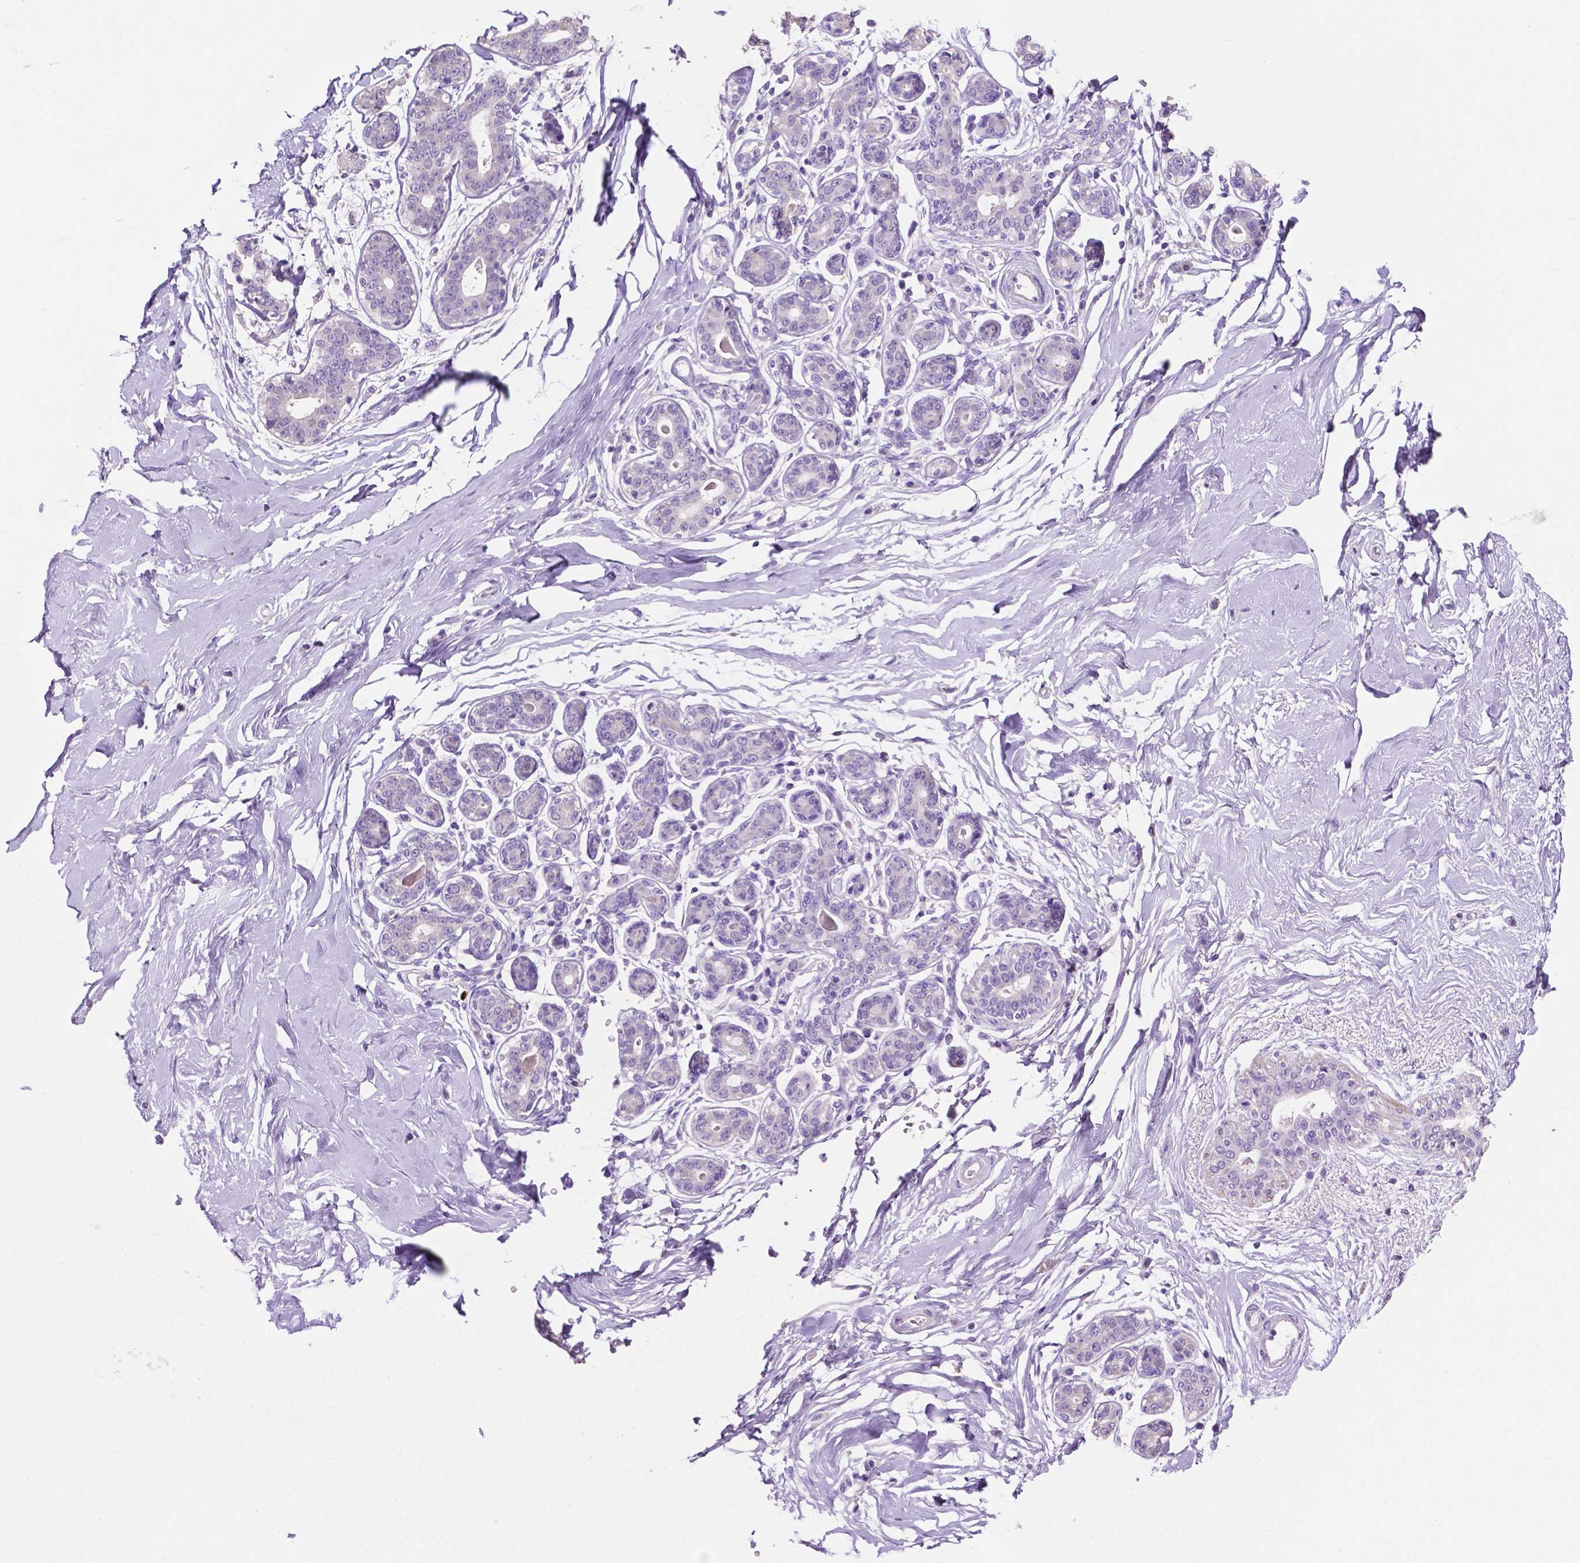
{"staining": {"intensity": "negative", "quantity": "none", "location": "none"}, "tissue": "breast", "cell_type": "Adipocytes", "image_type": "normal", "snomed": [{"axis": "morphology", "description": "Normal tissue, NOS"}, {"axis": "topography", "description": "Skin"}, {"axis": "topography", "description": "Breast"}], "caption": "This is a image of immunohistochemistry staining of unremarkable breast, which shows no staining in adipocytes. (Brightfield microscopy of DAB (3,3'-diaminobenzidine) IHC at high magnification).", "gene": "CLDN17", "patient": {"sex": "female", "age": 43}}